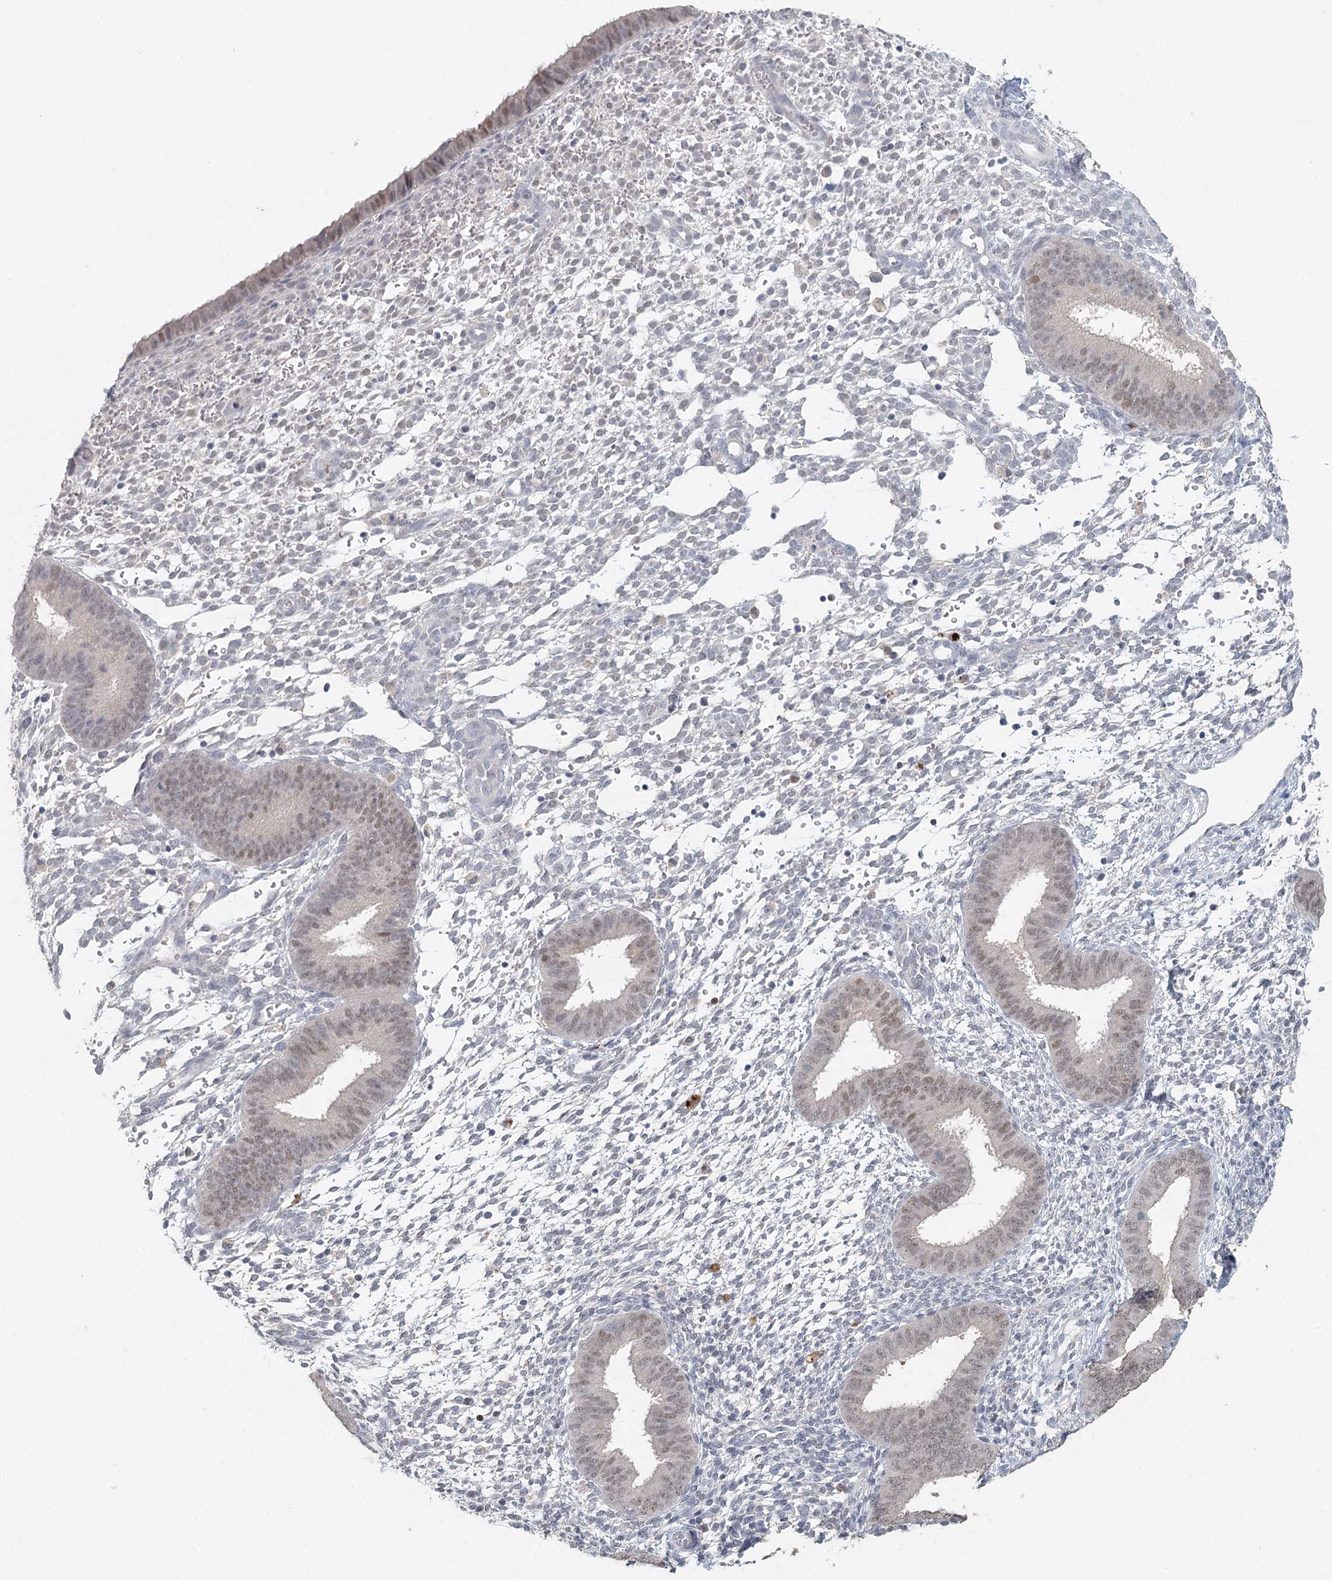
{"staining": {"intensity": "negative", "quantity": "none", "location": "none"}, "tissue": "endometrium", "cell_type": "Cells in endometrial stroma", "image_type": "normal", "snomed": [{"axis": "morphology", "description": "Normal tissue, NOS"}, {"axis": "topography", "description": "Uterus"}, {"axis": "topography", "description": "Endometrium"}], "caption": "Image shows no protein expression in cells in endometrial stroma of normal endometrium. (DAB immunohistochemistry with hematoxylin counter stain).", "gene": "ADK", "patient": {"sex": "female", "age": 48}}